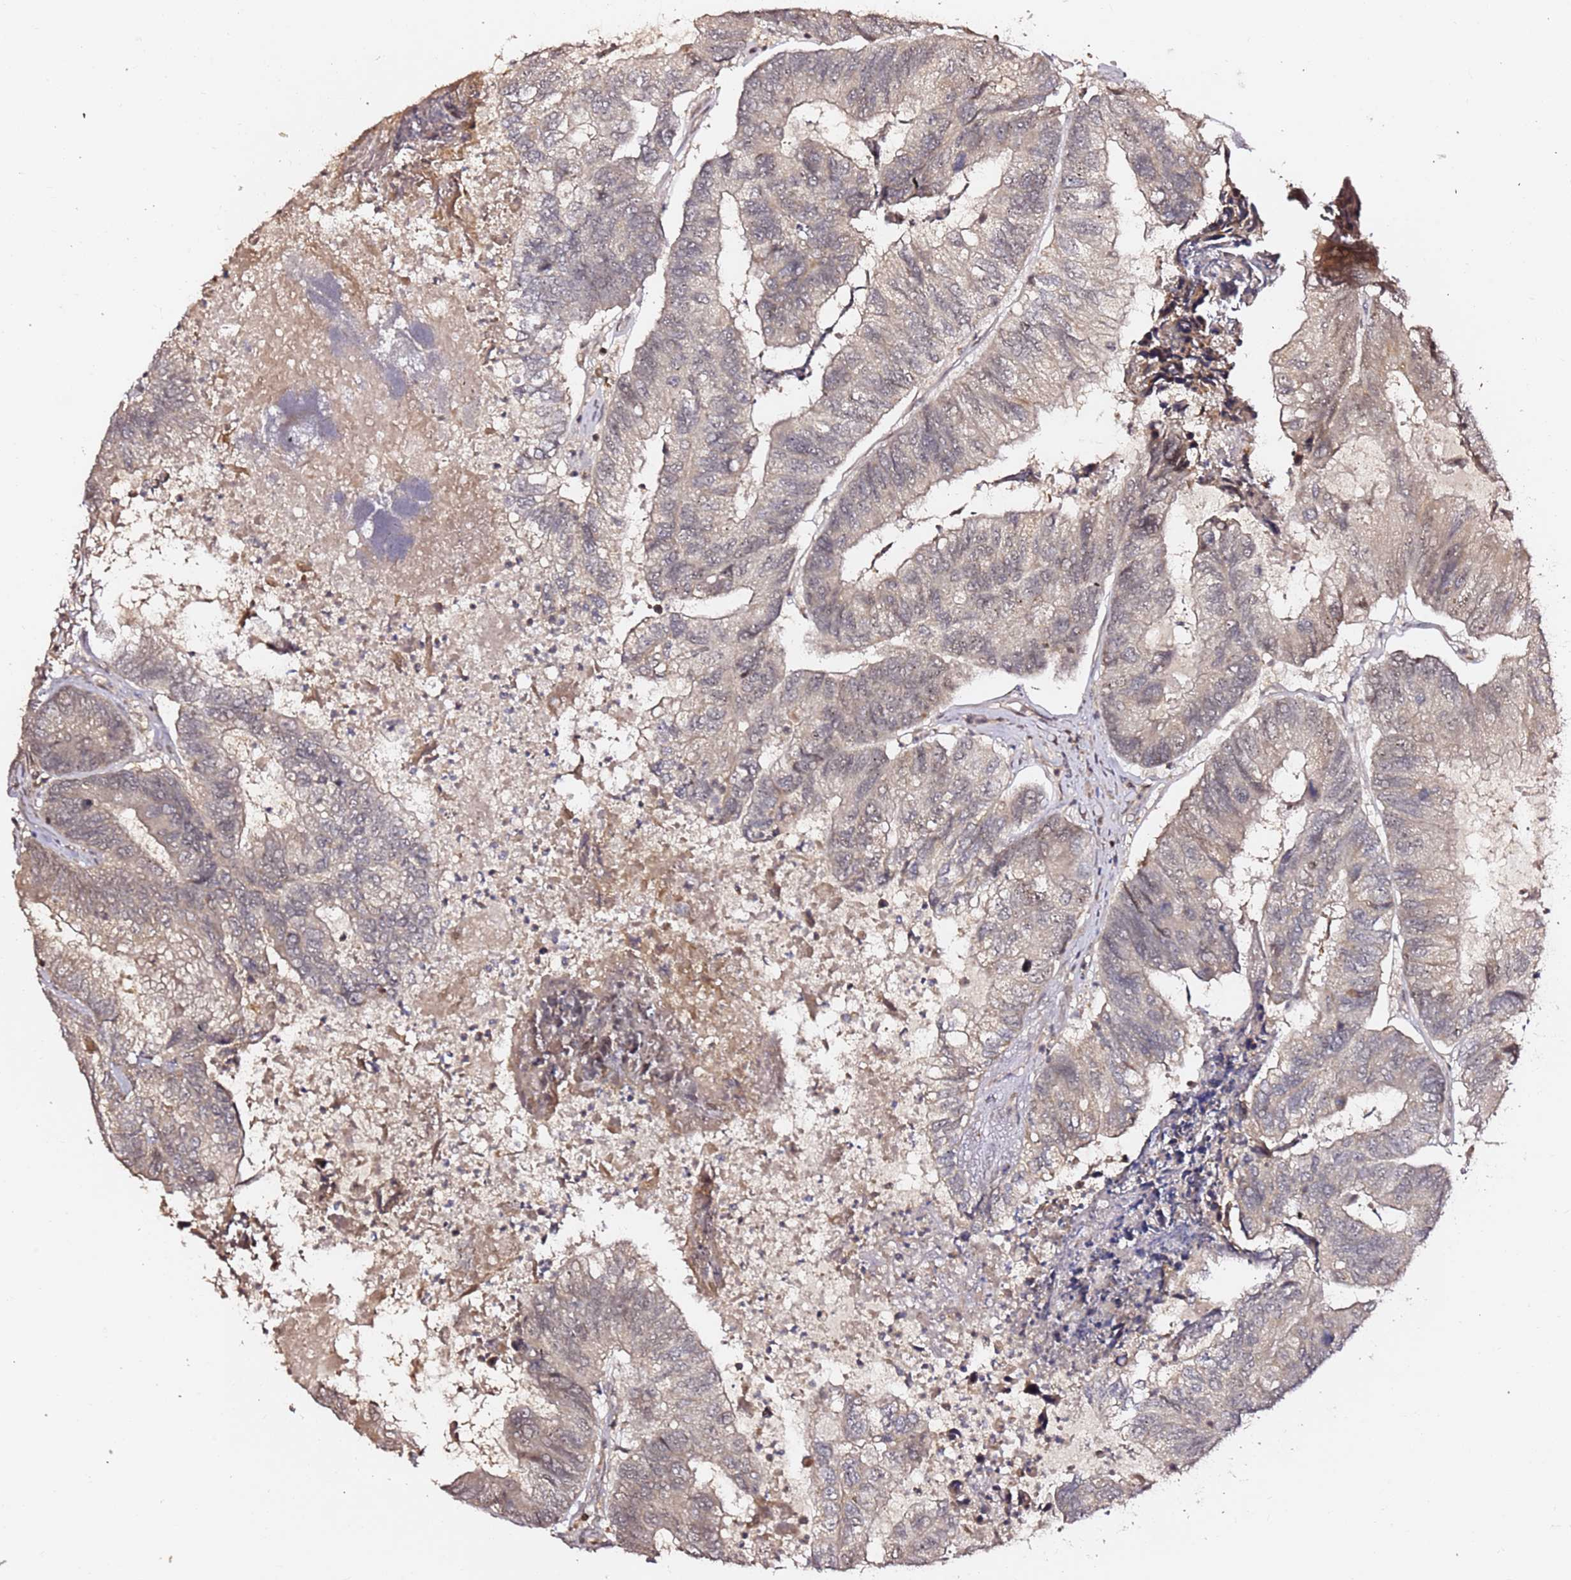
{"staining": {"intensity": "weak", "quantity": "25%-75%", "location": "nuclear"}, "tissue": "colorectal cancer", "cell_type": "Tumor cells", "image_type": "cancer", "snomed": [{"axis": "morphology", "description": "Adenocarcinoma, NOS"}, {"axis": "topography", "description": "Colon"}], "caption": "Immunohistochemistry (IHC) micrograph of neoplastic tissue: human colorectal cancer stained using immunohistochemistry demonstrates low levels of weak protein expression localized specifically in the nuclear of tumor cells, appearing as a nuclear brown color.", "gene": "OR5V1", "patient": {"sex": "female", "age": 67}}